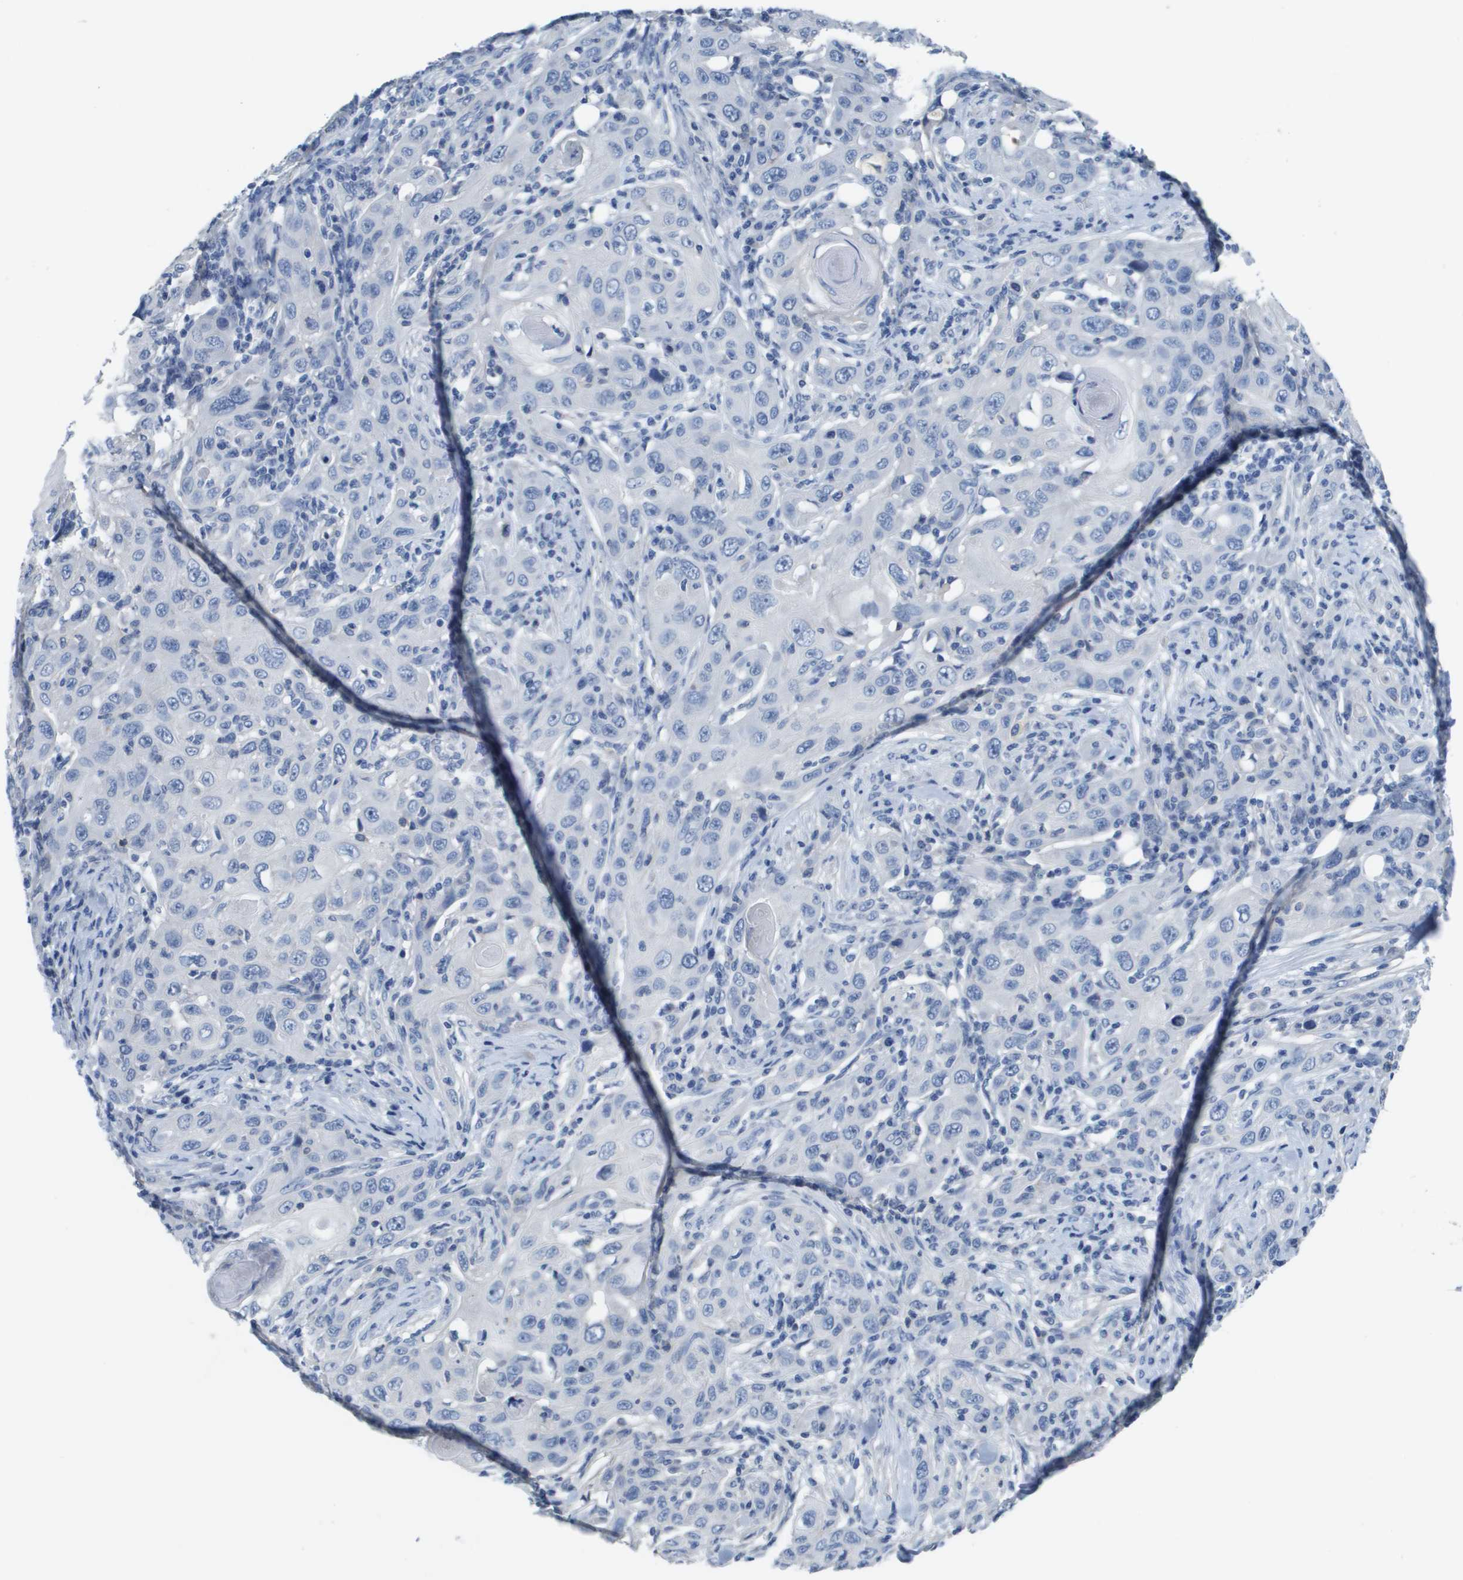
{"staining": {"intensity": "negative", "quantity": "none", "location": "none"}, "tissue": "skin cancer", "cell_type": "Tumor cells", "image_type": "cancer", "snomed": [{"axis": "morphology", "description": "Squamous cell carcinoma, NOS"}, {"axis": "topography", "description": "Skin"}], "caption": "There is no significant positivity in tumor cells of skin cancer.", "gene": "NCS1", "patient": {"sex": "female", "age": 88}}